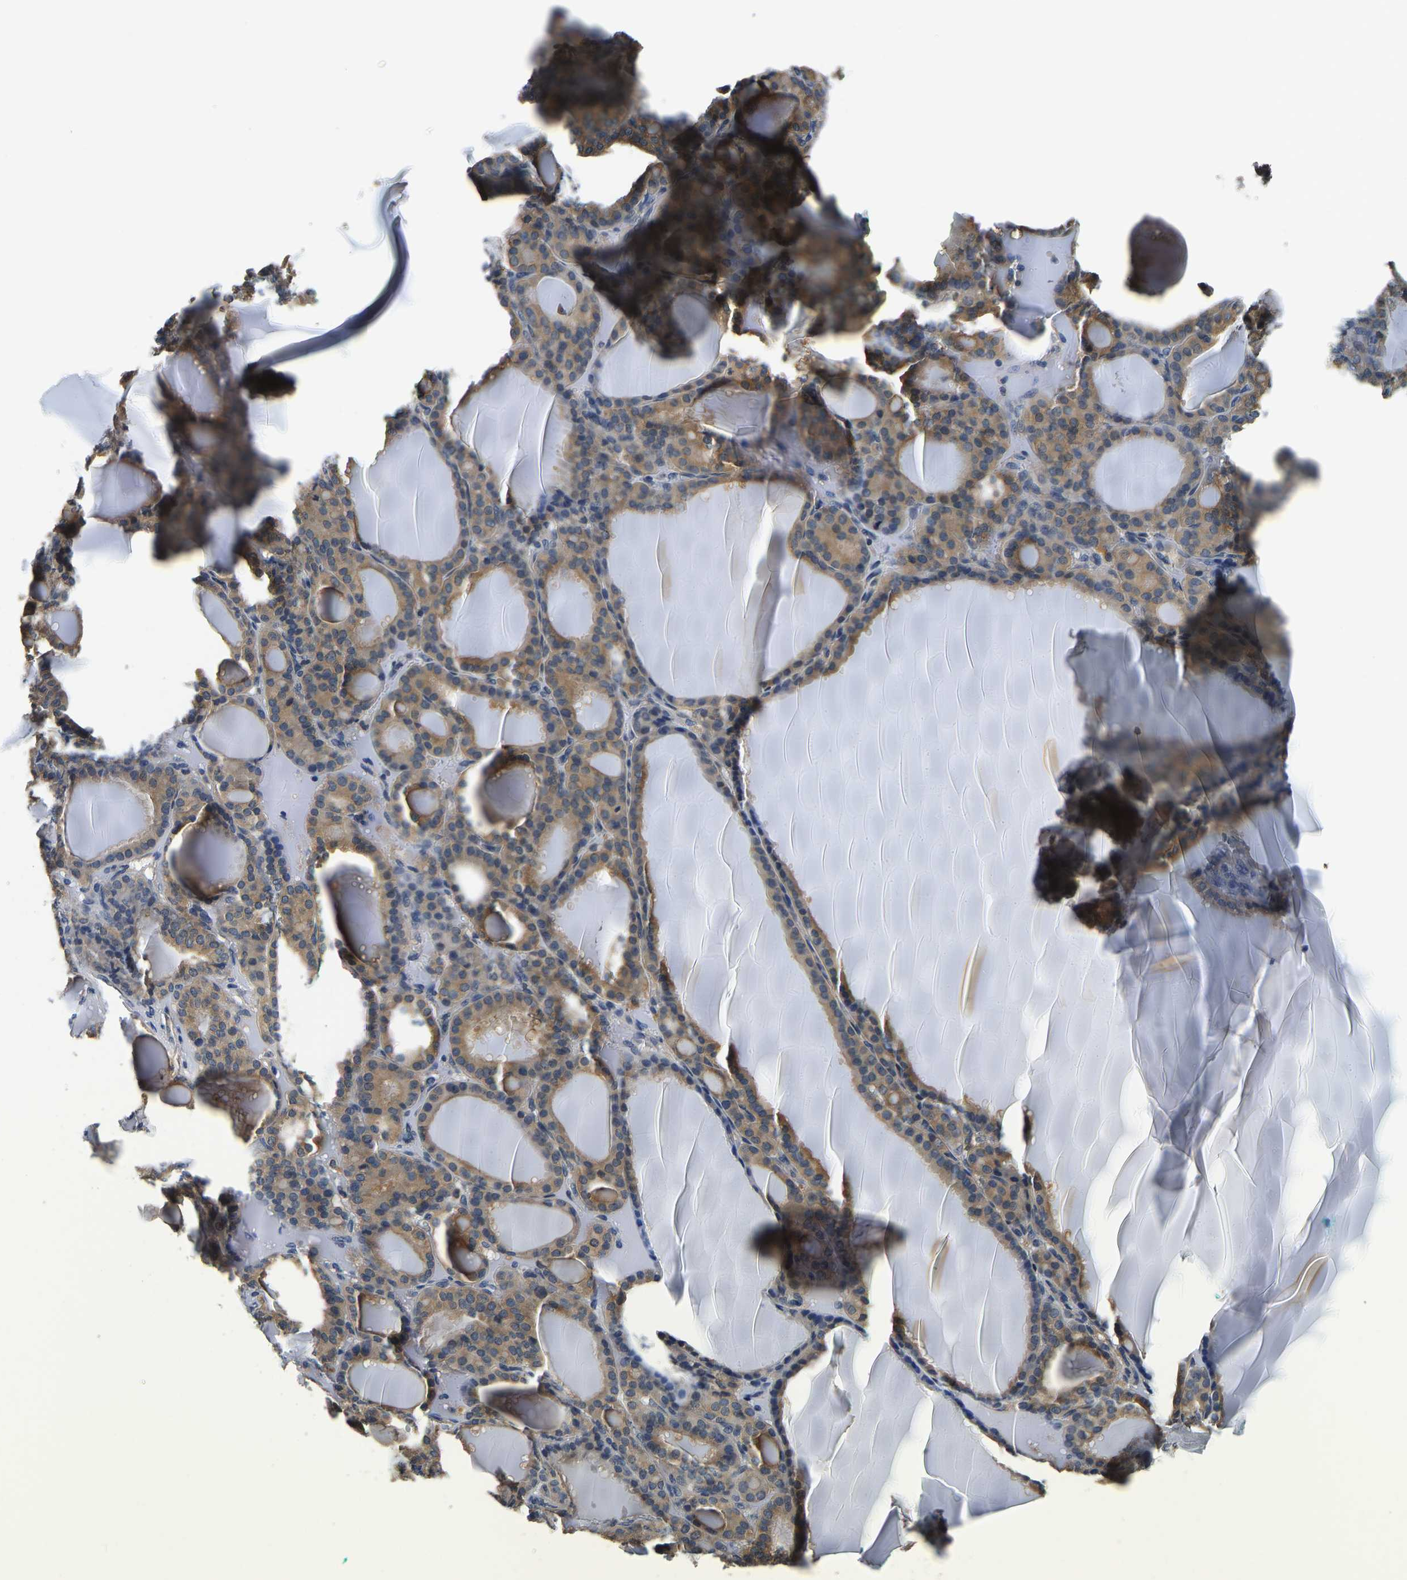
{"staining": {"intensity": "moderate", "quantity": ">75%", "location": "cytoplasmic/membranous"}, "tissue": "thyroid gland", "cell_type": "Glandular cells", "image_type": "normal", "snomed": [{"axis": "morphology", "description": "Normal tissue, NOS"}, {"axis": "topography", "description": "Thyroid gland"}], "caption": "A histopathology image of thyroid gland stained for a protein reveals moderate cytoplasmic/membranous brown staining in glandular cells.", "gene": "RESF1", "patient": {"sex": "female", "age": 28}}